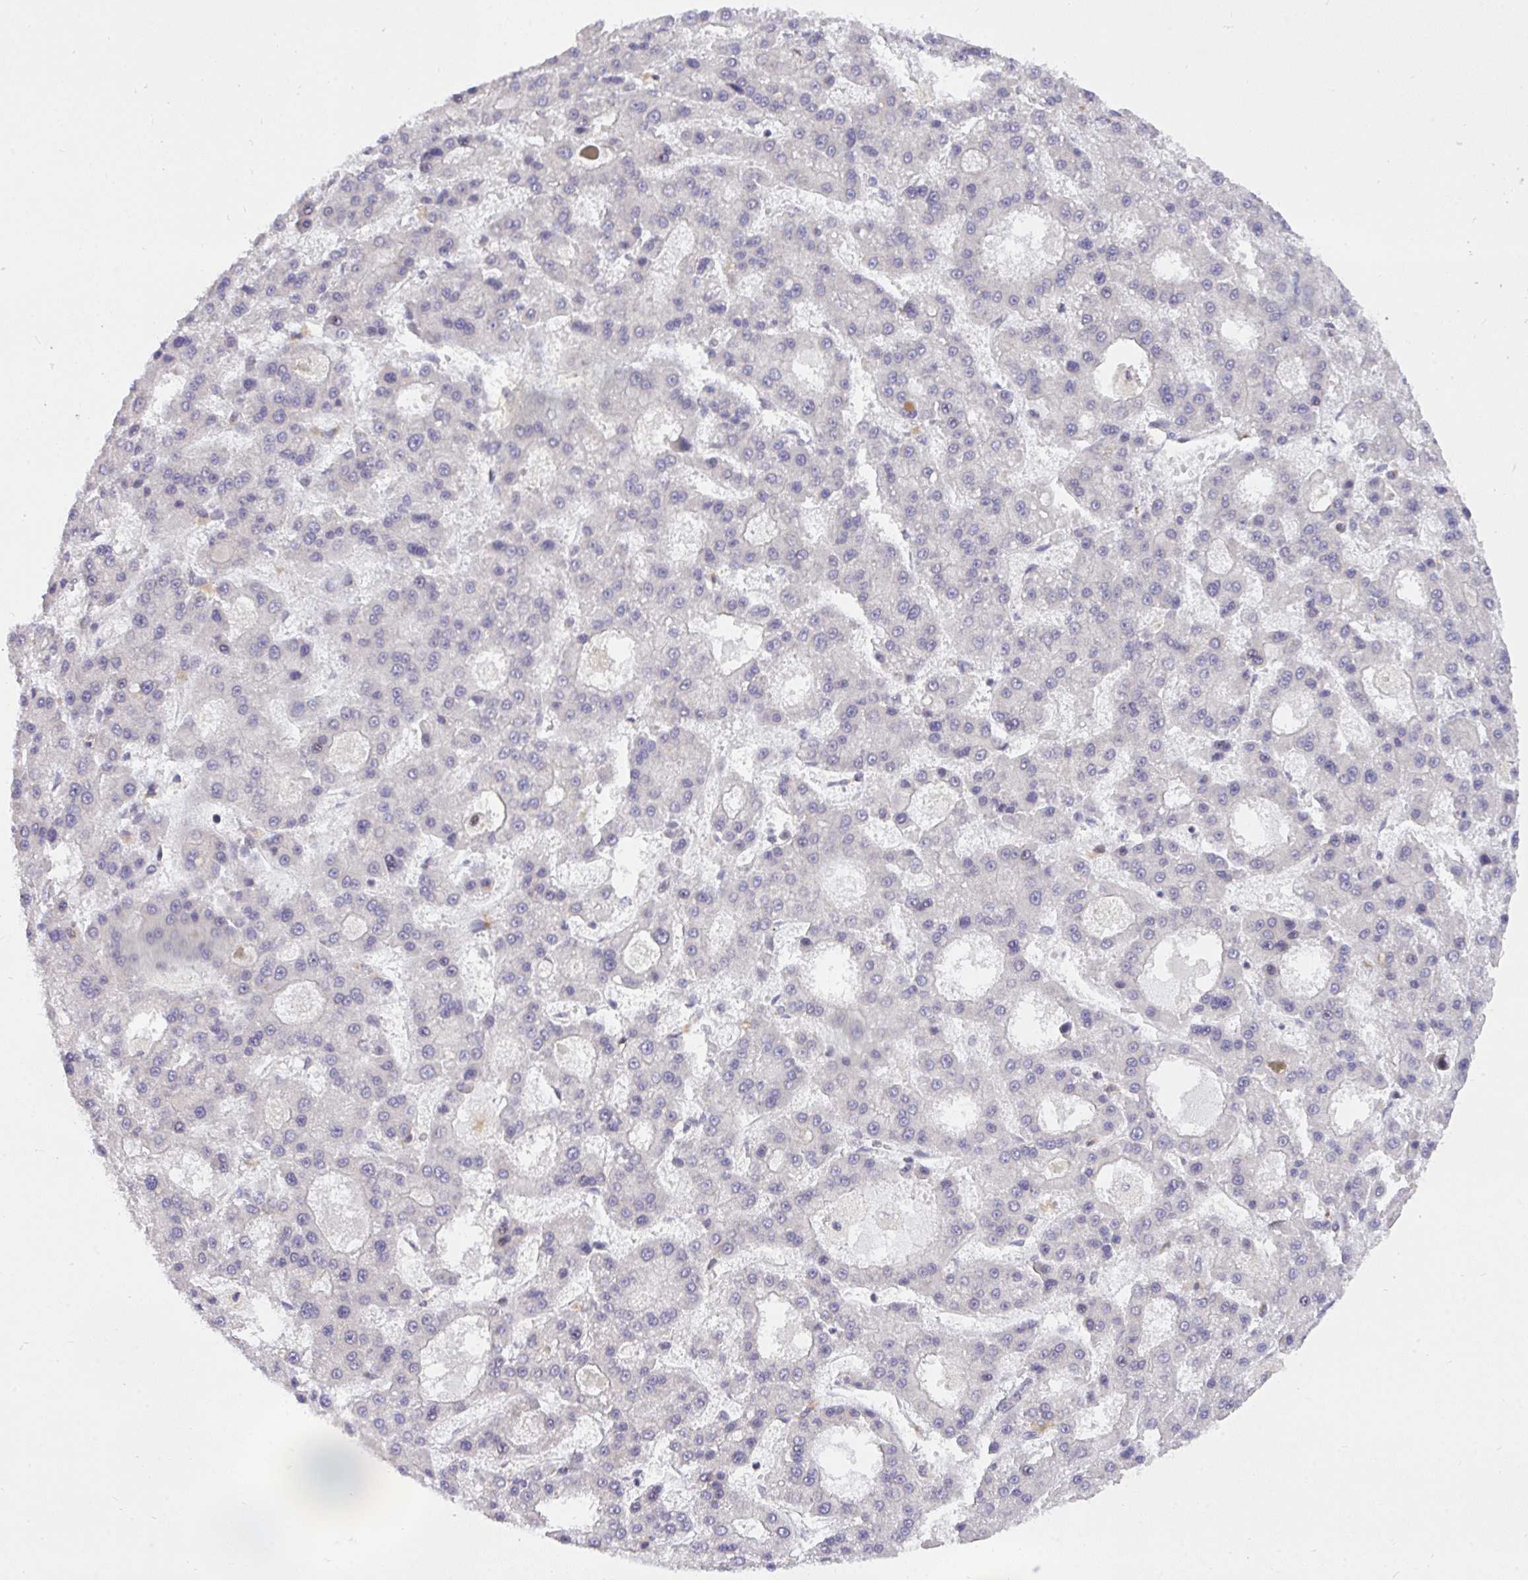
{"staining": {"intensity": "negative", "quantity": "none", "location": "none"}, "tissue": "liver cancer", "cell_type": "Tumor cells", "image_type": "cancer", "snomed": [{"axis": "morphology", "description": "Carcinoma, Hepatocellular, NOS"}, {"axis": "topography", "description": "Liver"}], "caption": "This photomicrograph is of liver cancer stained with IHC to label a protein in brown with the nuclei are counter-stained blue. There is no staining in tumor cells.", "gene": "ERI1", "patient": {"sex": "male", "age": 70}}